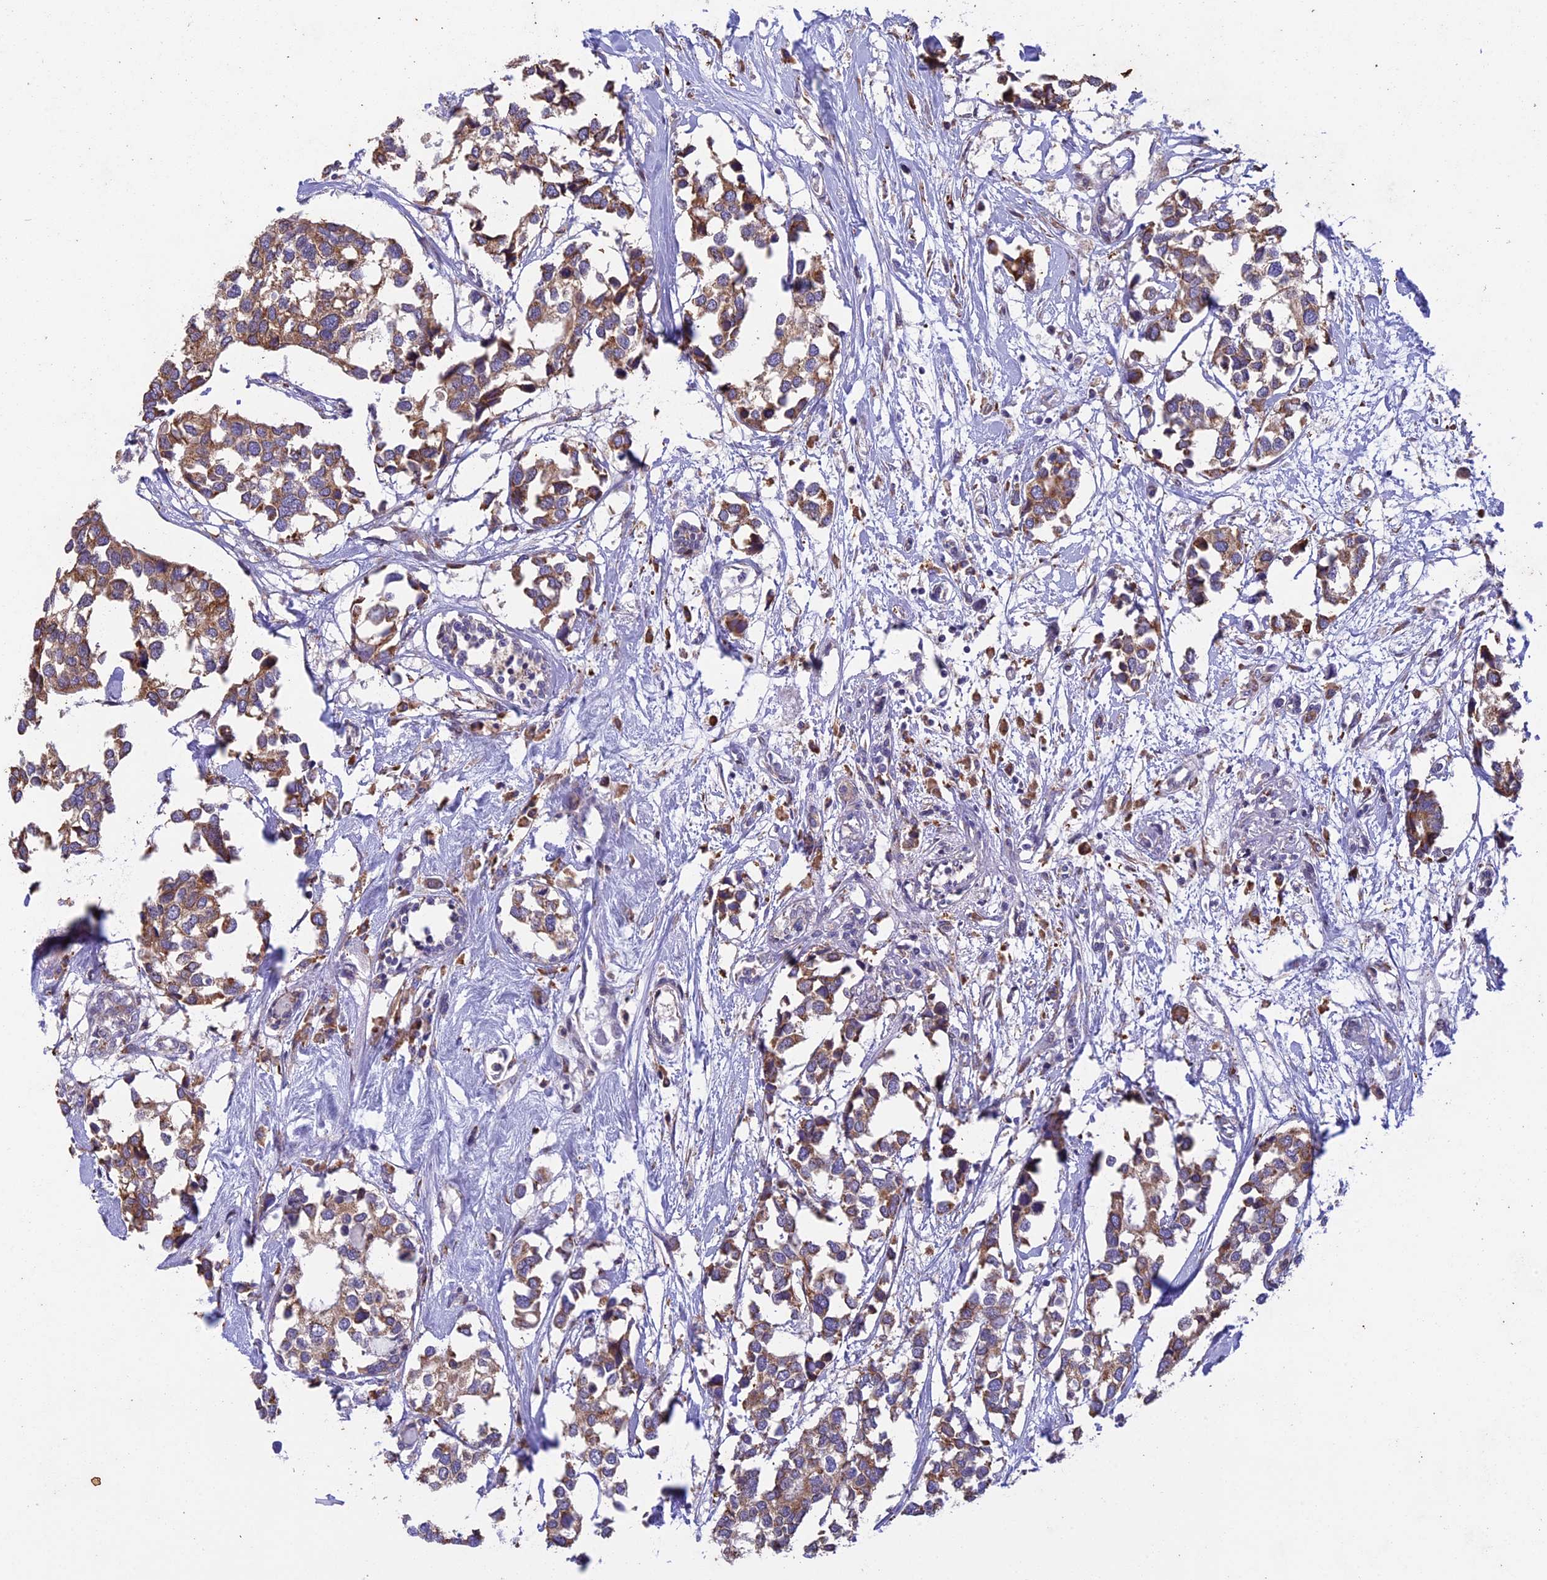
{"staining": {"intensity": "moderate", "quantity": ">75%", "location": "cytoplasmic/membranous"}, "tissue": "breast cancer", "cell_type": "Tumor cells", "image_type": "cancer", "snomed": [{"axis": "morphology", "description": "Duct carcinoma"}, {"axis": "topography", "description": "Breast"}], "caption": "About >75% of tumor cells in breast cancer (invasive ductal carcinoma) exhibit moderate cytoplasmic/membranous protein staining as visualized by brown immunohistochemical staining.", "gene": "DMRTA2", "patient": {"sex": "female", "age": 83}}